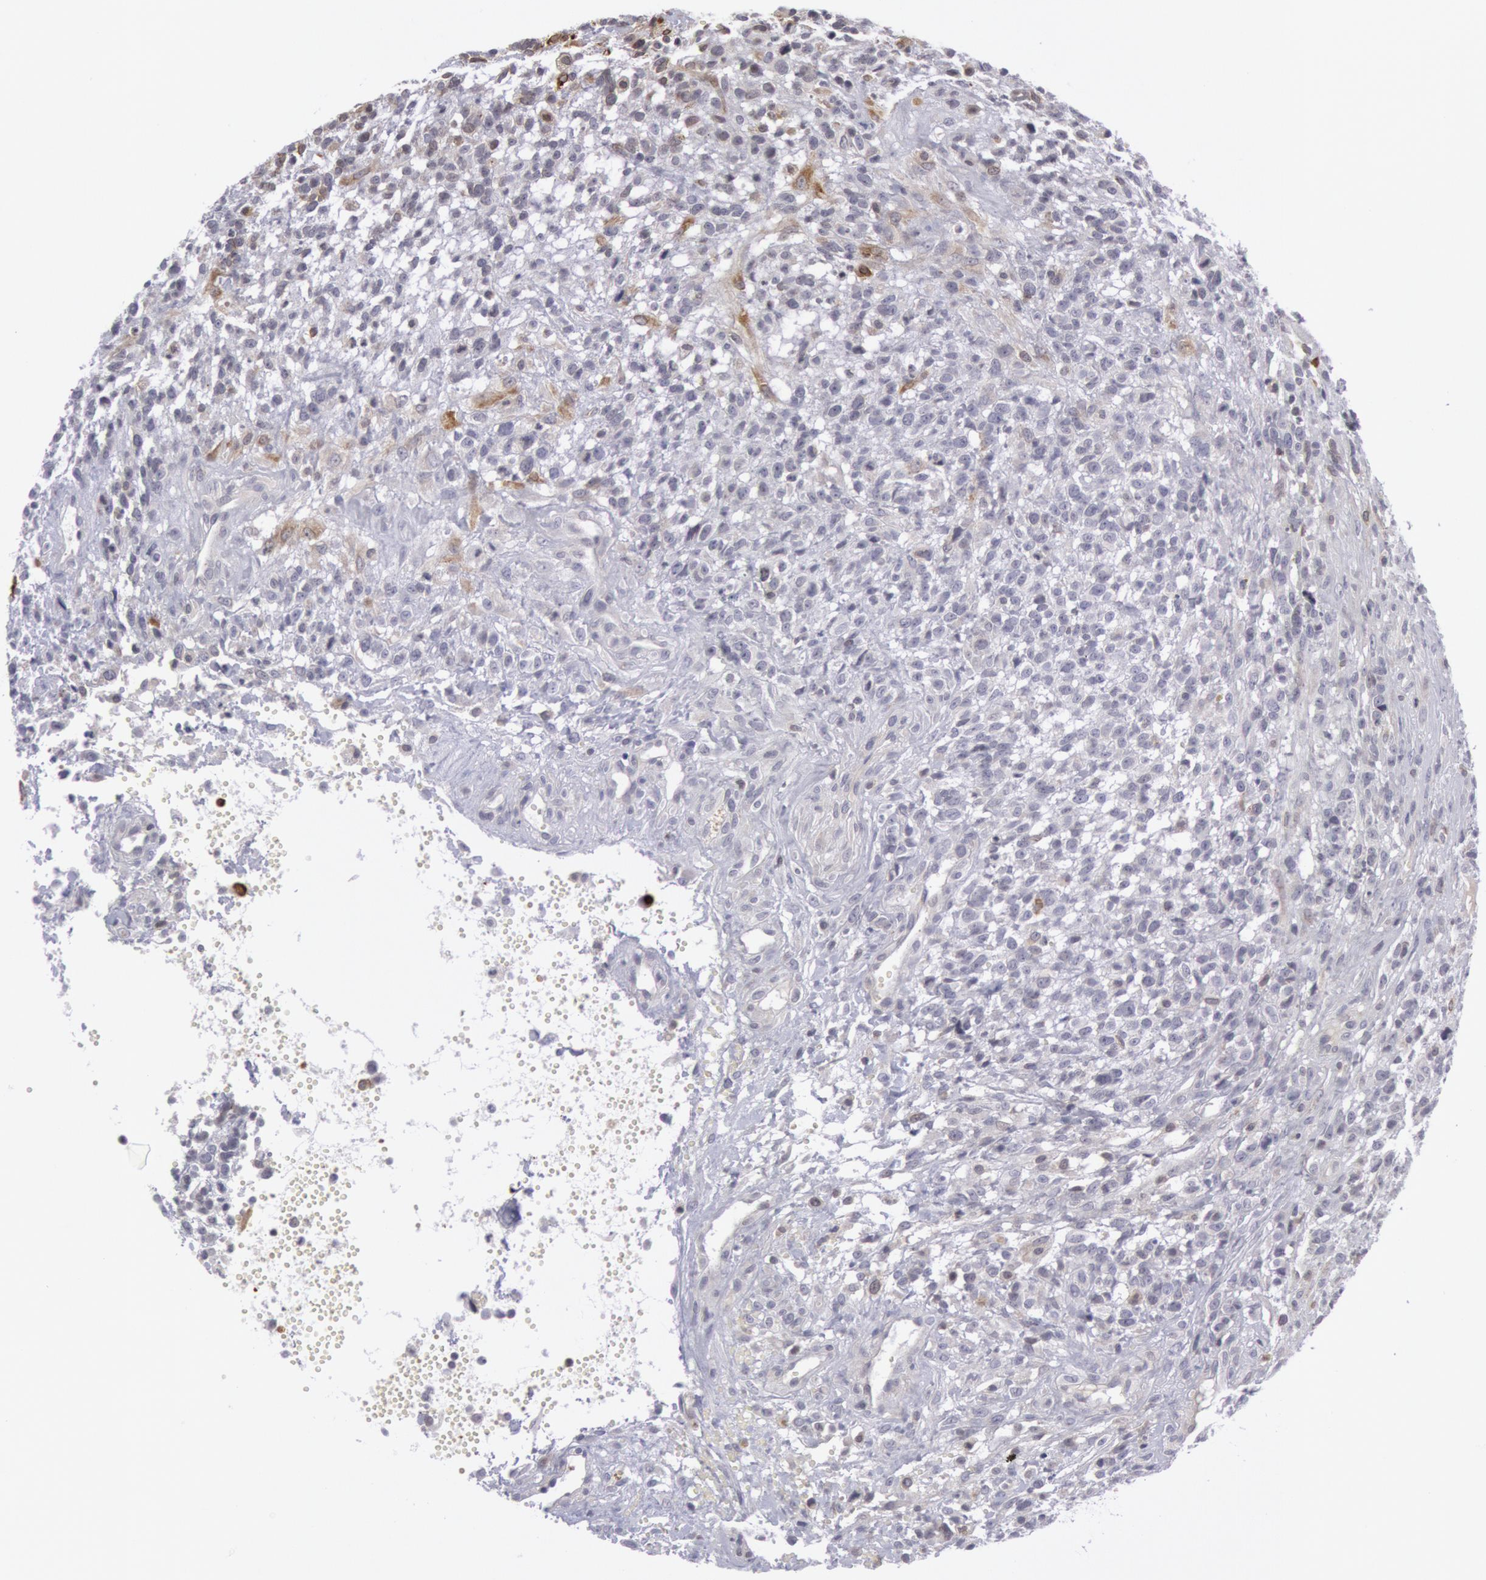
{"staining": {"intensity": "moderate", "quantity": "<25%", "location": "cytoplasmic/membranous"}, "tissue": "glioma", "cell_type": "Tumor cells", "image_type": "cancer", "snomed": [{"axis": "morphology", "description": "Glioma, malignant, High grade"}, {"axis": "topography", "description": "Brain"}], "caption": "Immunohistochemistry (DAB) staining of glioma displays moderate cytoplasmic/membranous protein expression in approximately <25% of tumor cells. Using DAB (3,3'-diaminobenzidine) (brown) and hematoxylin (blue) stains, captured at high magnification using brightfield microscopy.", "gene": "PTGS2", "patient": {"sex": "male", "age": 66}}